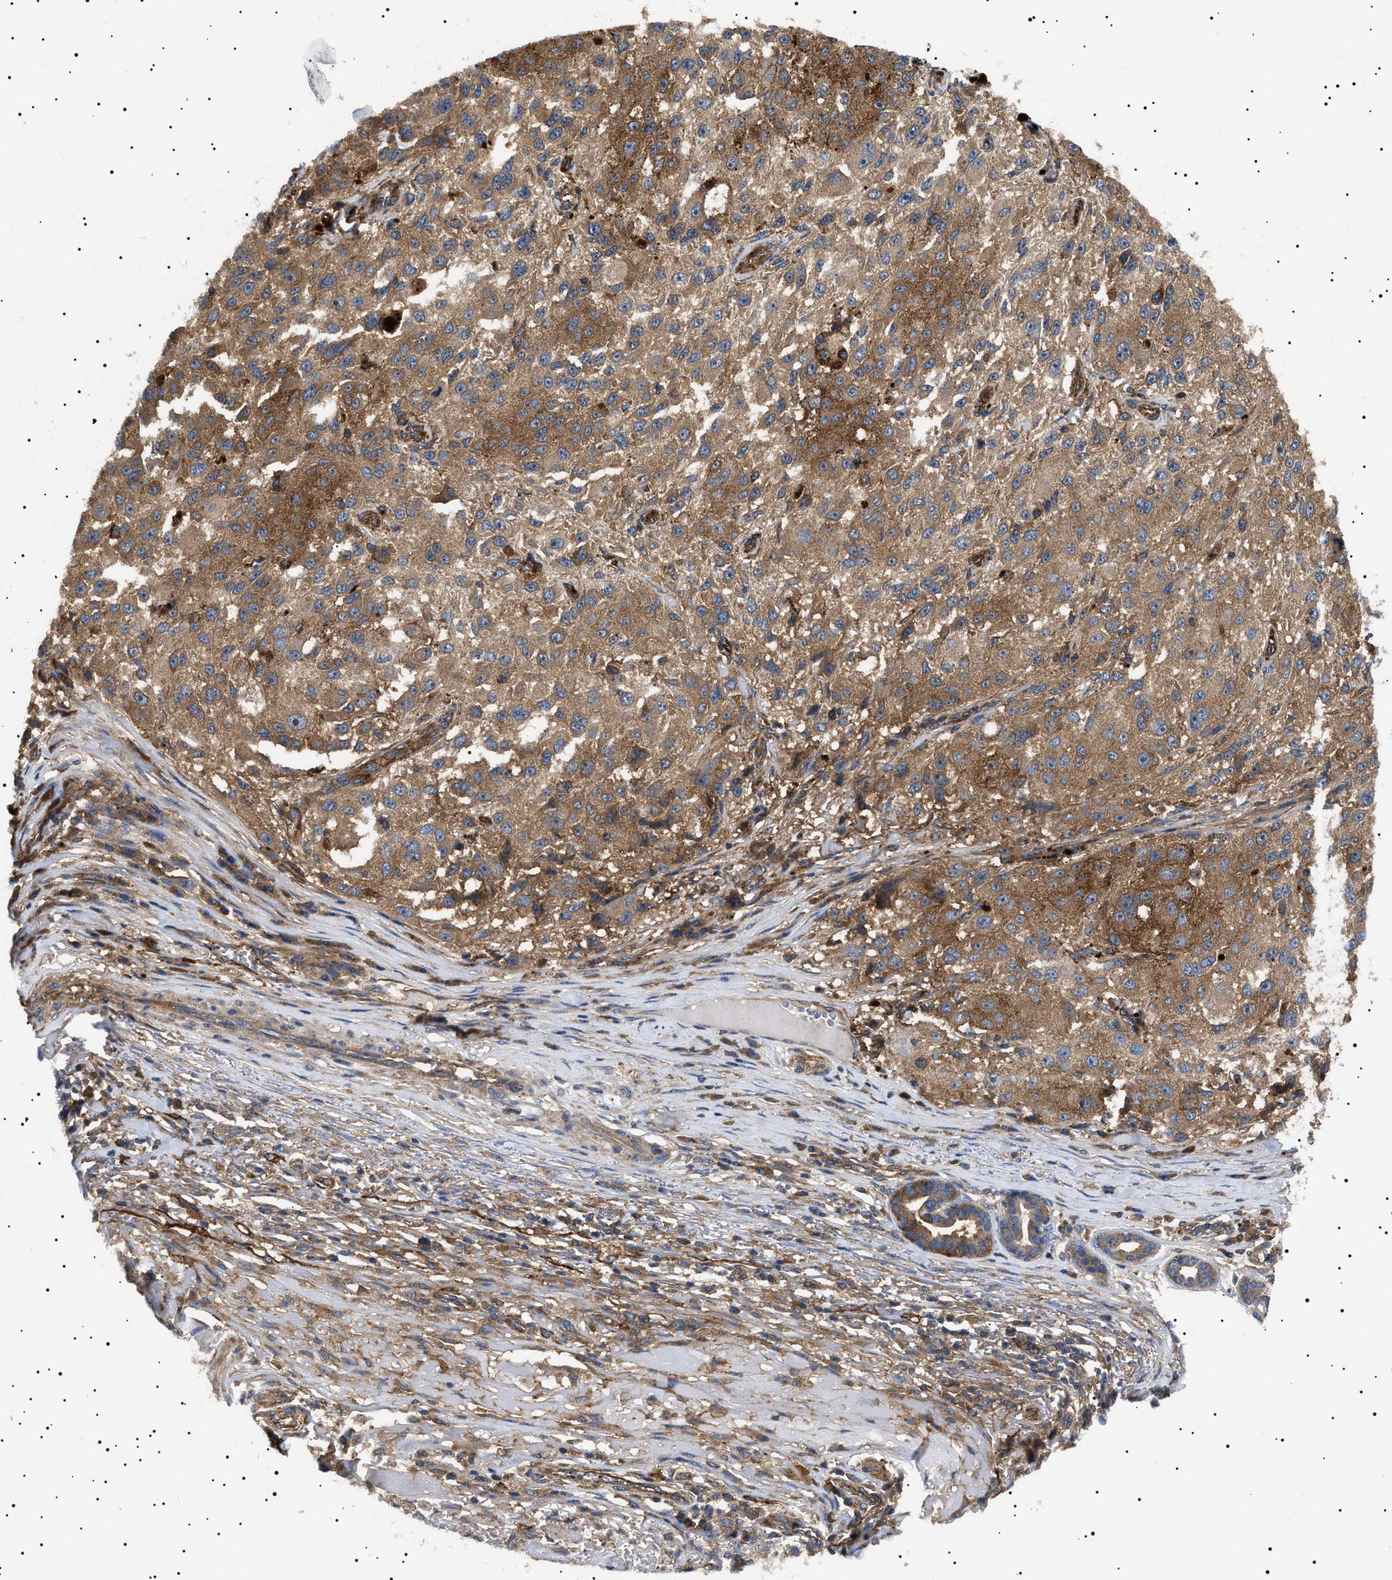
{"staining": {"intensity": "moderate", "quantity": ">75%", "location": "cytoplasmic/membranous"}, "tissue": "melanoma", "cell_type": "Tumor cells", "image_type": "cancer", "snomed": [{"axis": "morphology", "description": "Necrosis, NOS"}, {"axis": "morphology", "description": "Malignant melanoma, NOS"}, {"axis": "topography", "description": "Skin"}], "caption": "Immunohistochemical staining of human melanoma exhibits medium levels of moderate cytoplasmic/membranous positivity in approximately >75% of tumor cells. (Stains: DAB (3,3'-diaminobenzidine) in brown, nuclei in blue, Microscopy: brightfield microscopy at high magnification).", "gene": "TPP2", "patient": {"sex": "female", "age": 87}}